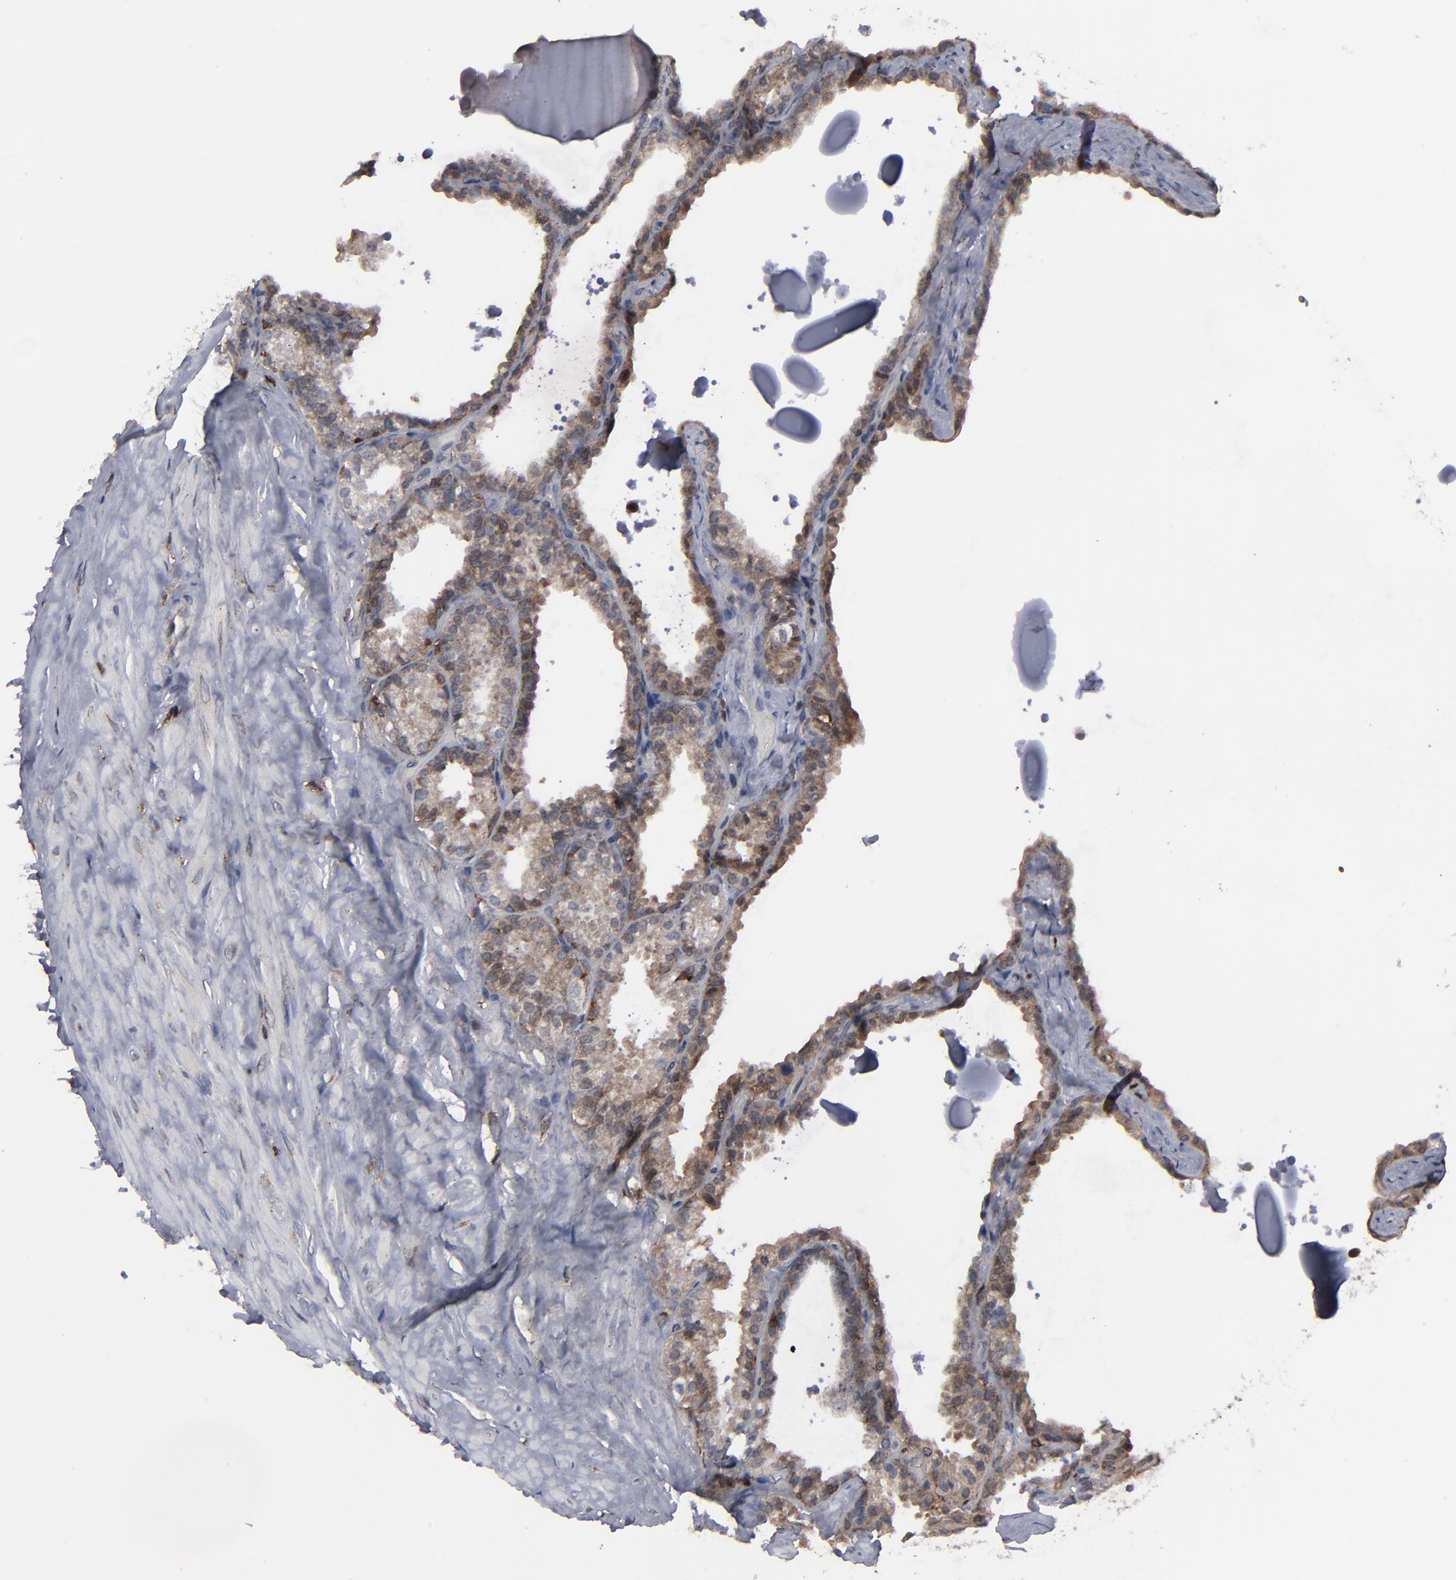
{"staining": {"intensity": "moderate", "quantity": ">75%", "location": "cytoplasmic/membranous"}, "tissue": "seminal vesicle", "cell_type": "Glandular cells", "image_type": "normal", "snomed": [{"axis": "morphology", "description": "Normal tissue, NOS"}, {"axis": "morphology", "description": "Inflammation, NOS"}, {"axis": "topography", "description": "Urinary bladder"}, {"axis": "topography", "description": "Prostate"}, {"axis": "topography", "description": "Seminal veicle"}], "caption": "This is an image of immunohistochemistry (IHC) staining of normal seminal vesicle, which shows moderate positivity in the cytoplasmic/membranous of glandular cells.", "gene": "KIAA2026", "patient": {"sex": "male", "age": 82}}